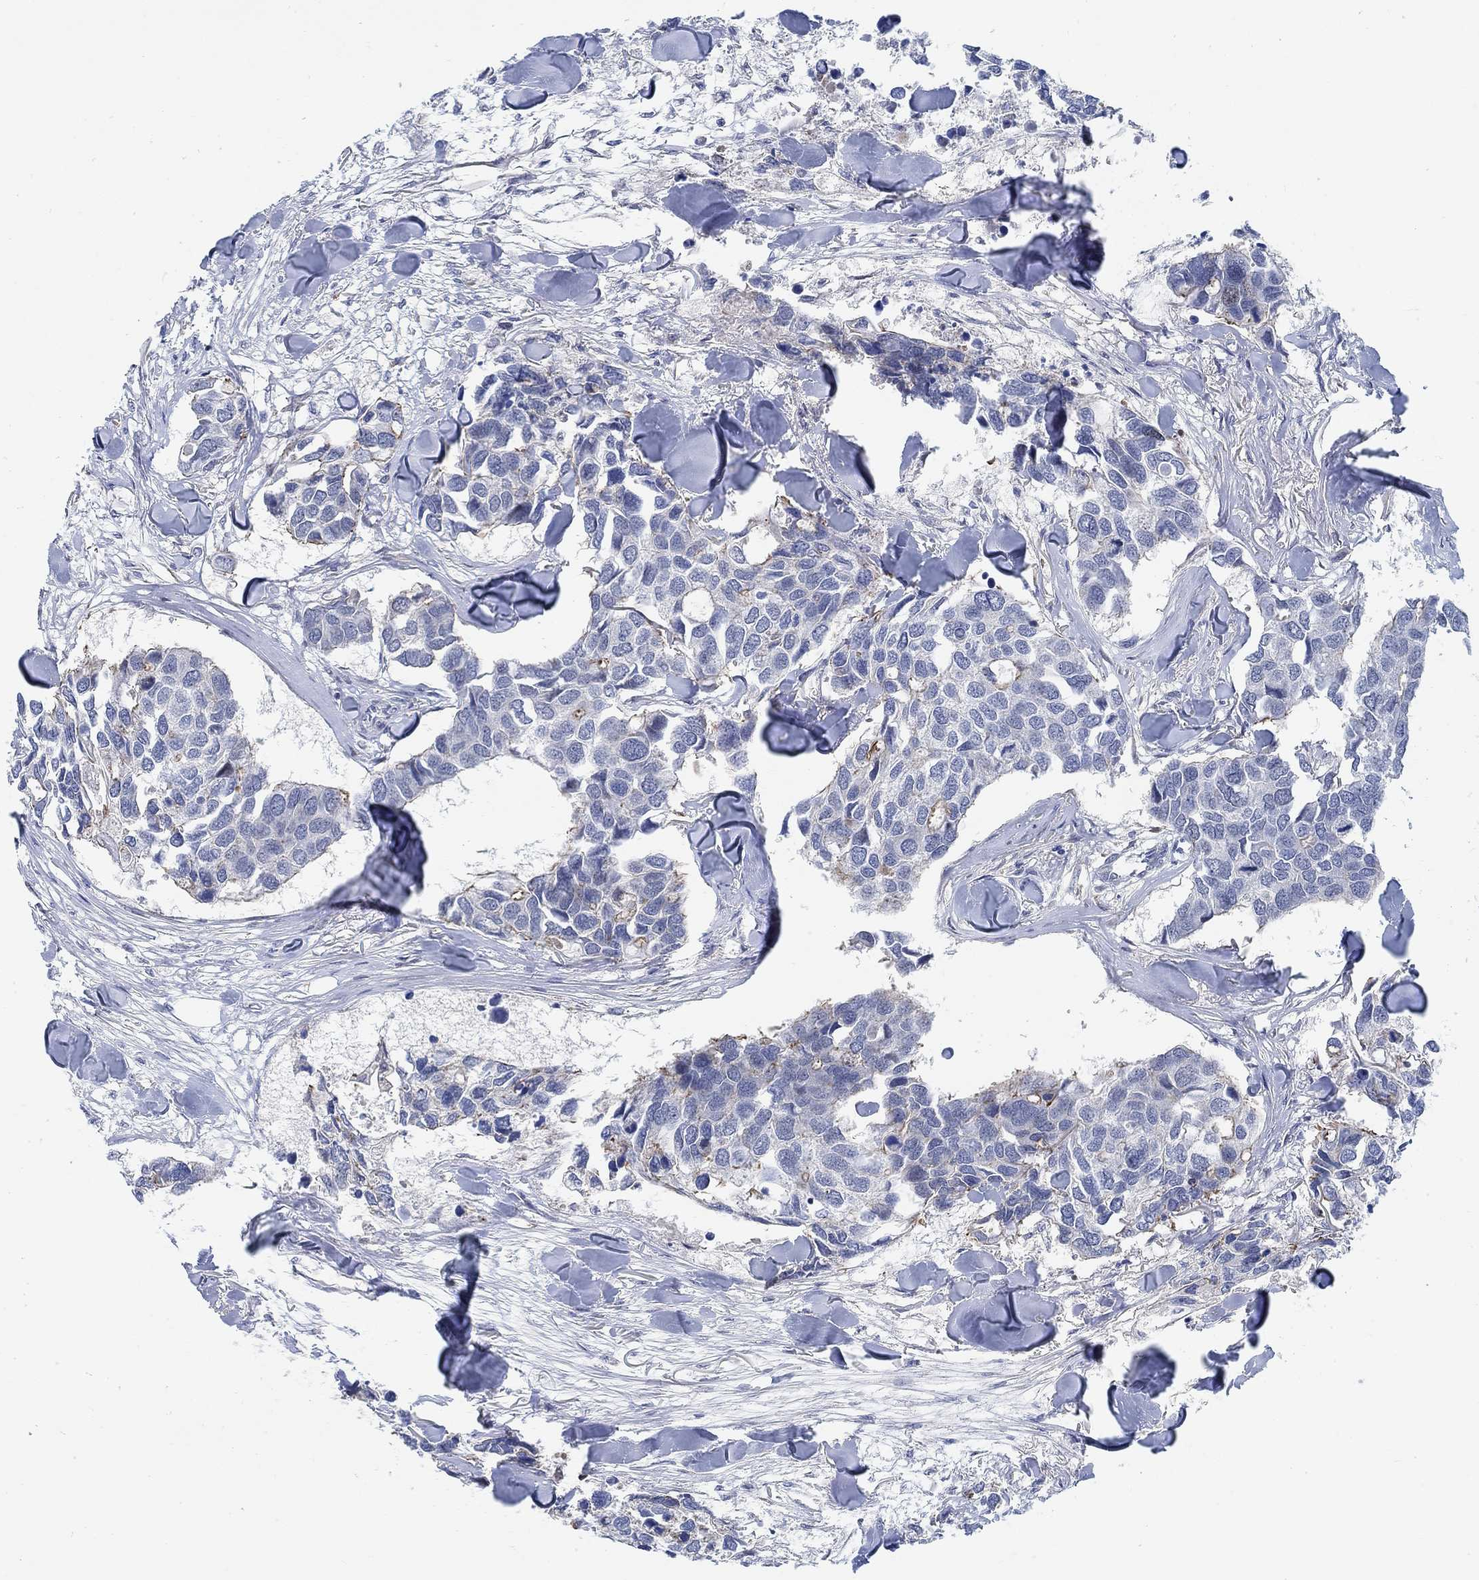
{"staining": {"intensity": "moderate", "quantity": "<25%", "location": "cytoplasmic/membranous"}, "tissue": "breast cancer", "cell_type": "Tumor cells", "image_type": "cancer", "snomed": [{"axis": "morphology", "description": "Duct carcinoma"}, {"axis": "topography", "description": "Breast"}], "caption": "Tumor cells exhibit low levels of moderate cytoplasmic/membranous positivity in about <25% of cells in breast infiltrating ductal carcinoma.", "gene": "KCNH8", "patient": {"sex": "female", "age": 83}}